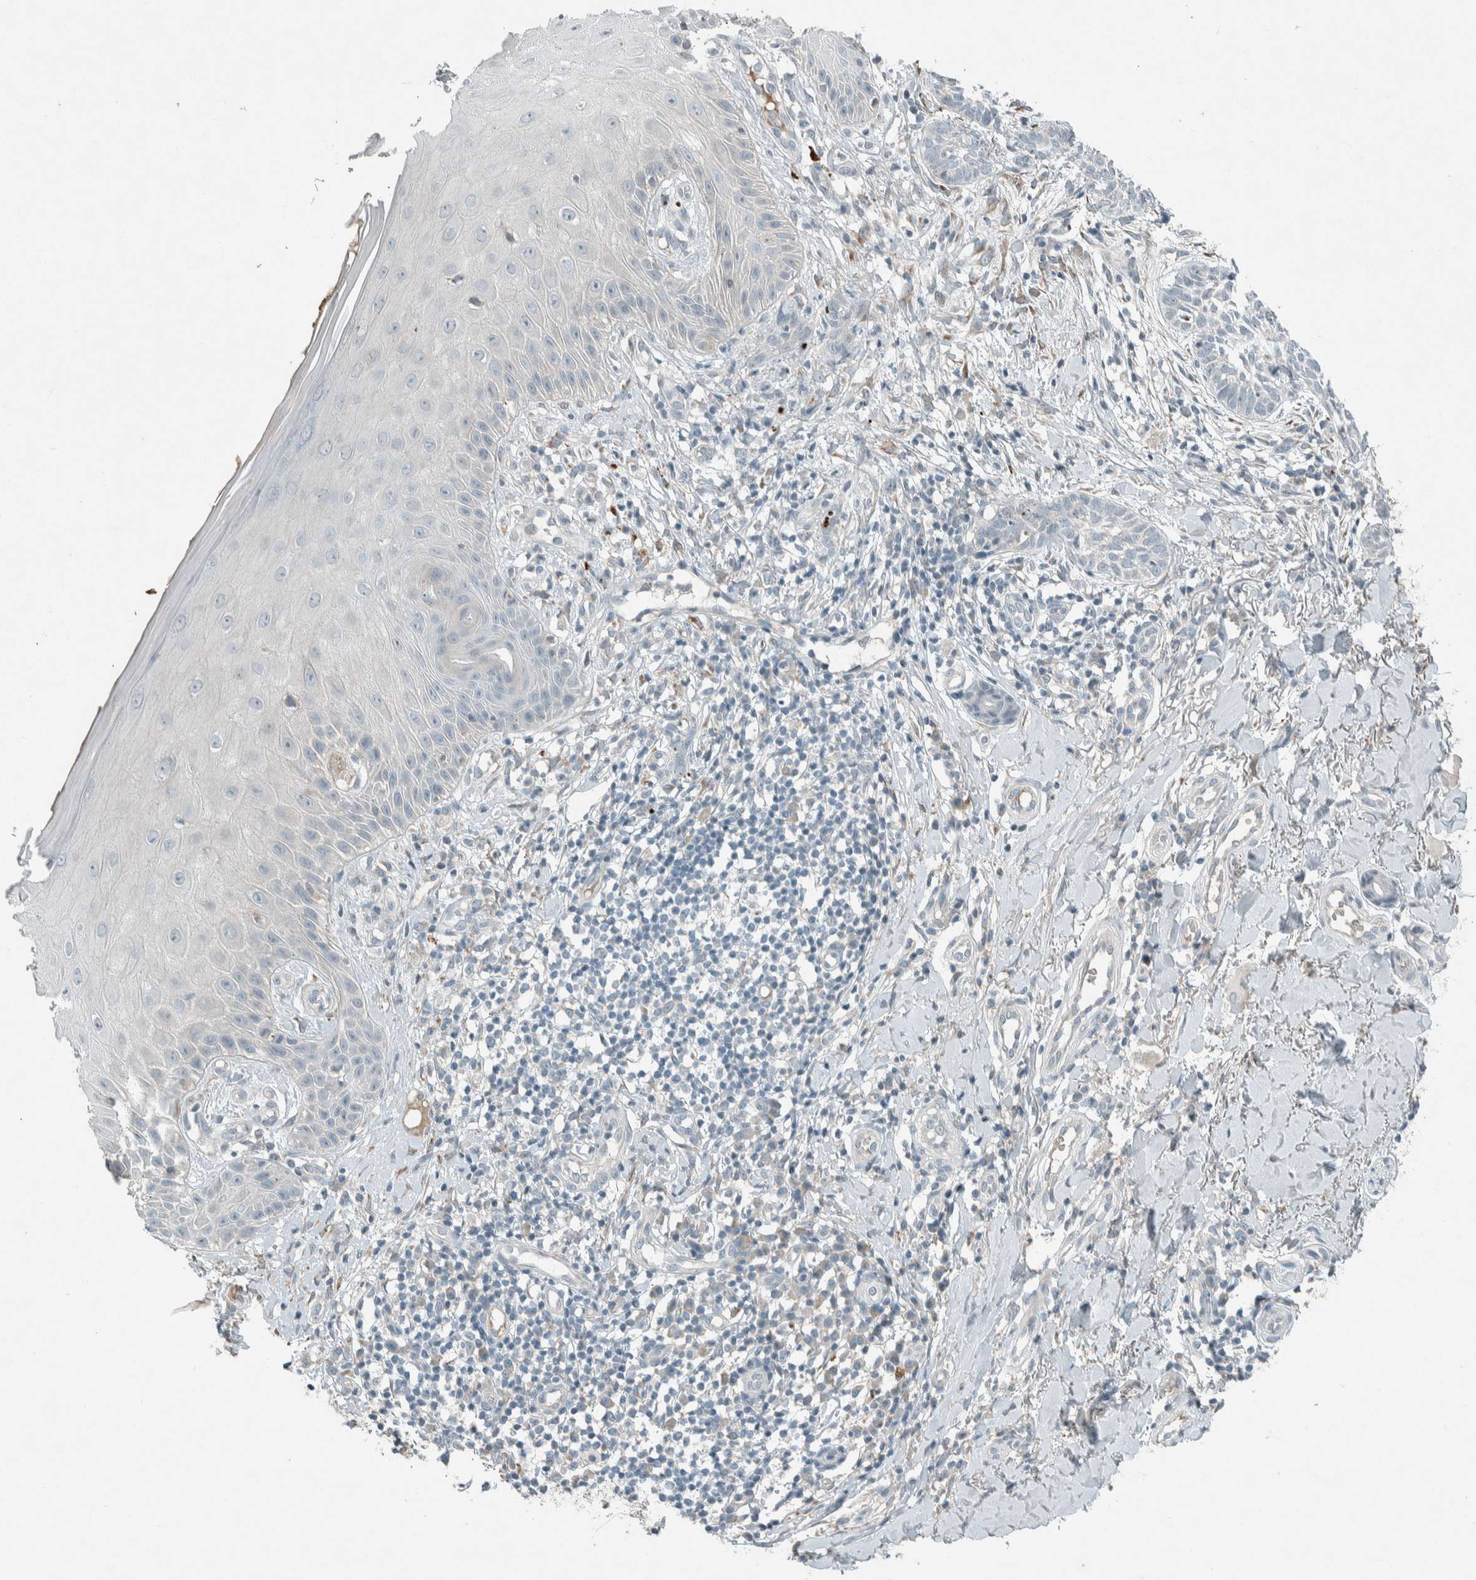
{"staining": {"intensity": "negative", "quantity": "none", "location": "none"}, "tissue": "skin cancer", "cell_type": "Tumor cells", "image_type": "cancer", "snomed": [{"axis": "morphology", "description": "Normal tissue, NOS"}, {"axis": "morphology", "description": "Basal cell carcinoma"}, {"axis": "topography", "description": "Skin"}], "caption": "Immunohistochemical staining of human skin cancer displays no significant expression in tumor cells. The staining is performed using DAB (3,3'-diaminobenzidine) brown chromogen with nuclei counter-stained in using hematoxylin.", "gene": "CERCAM", "patient": {"sex": "male", "age": 67}}